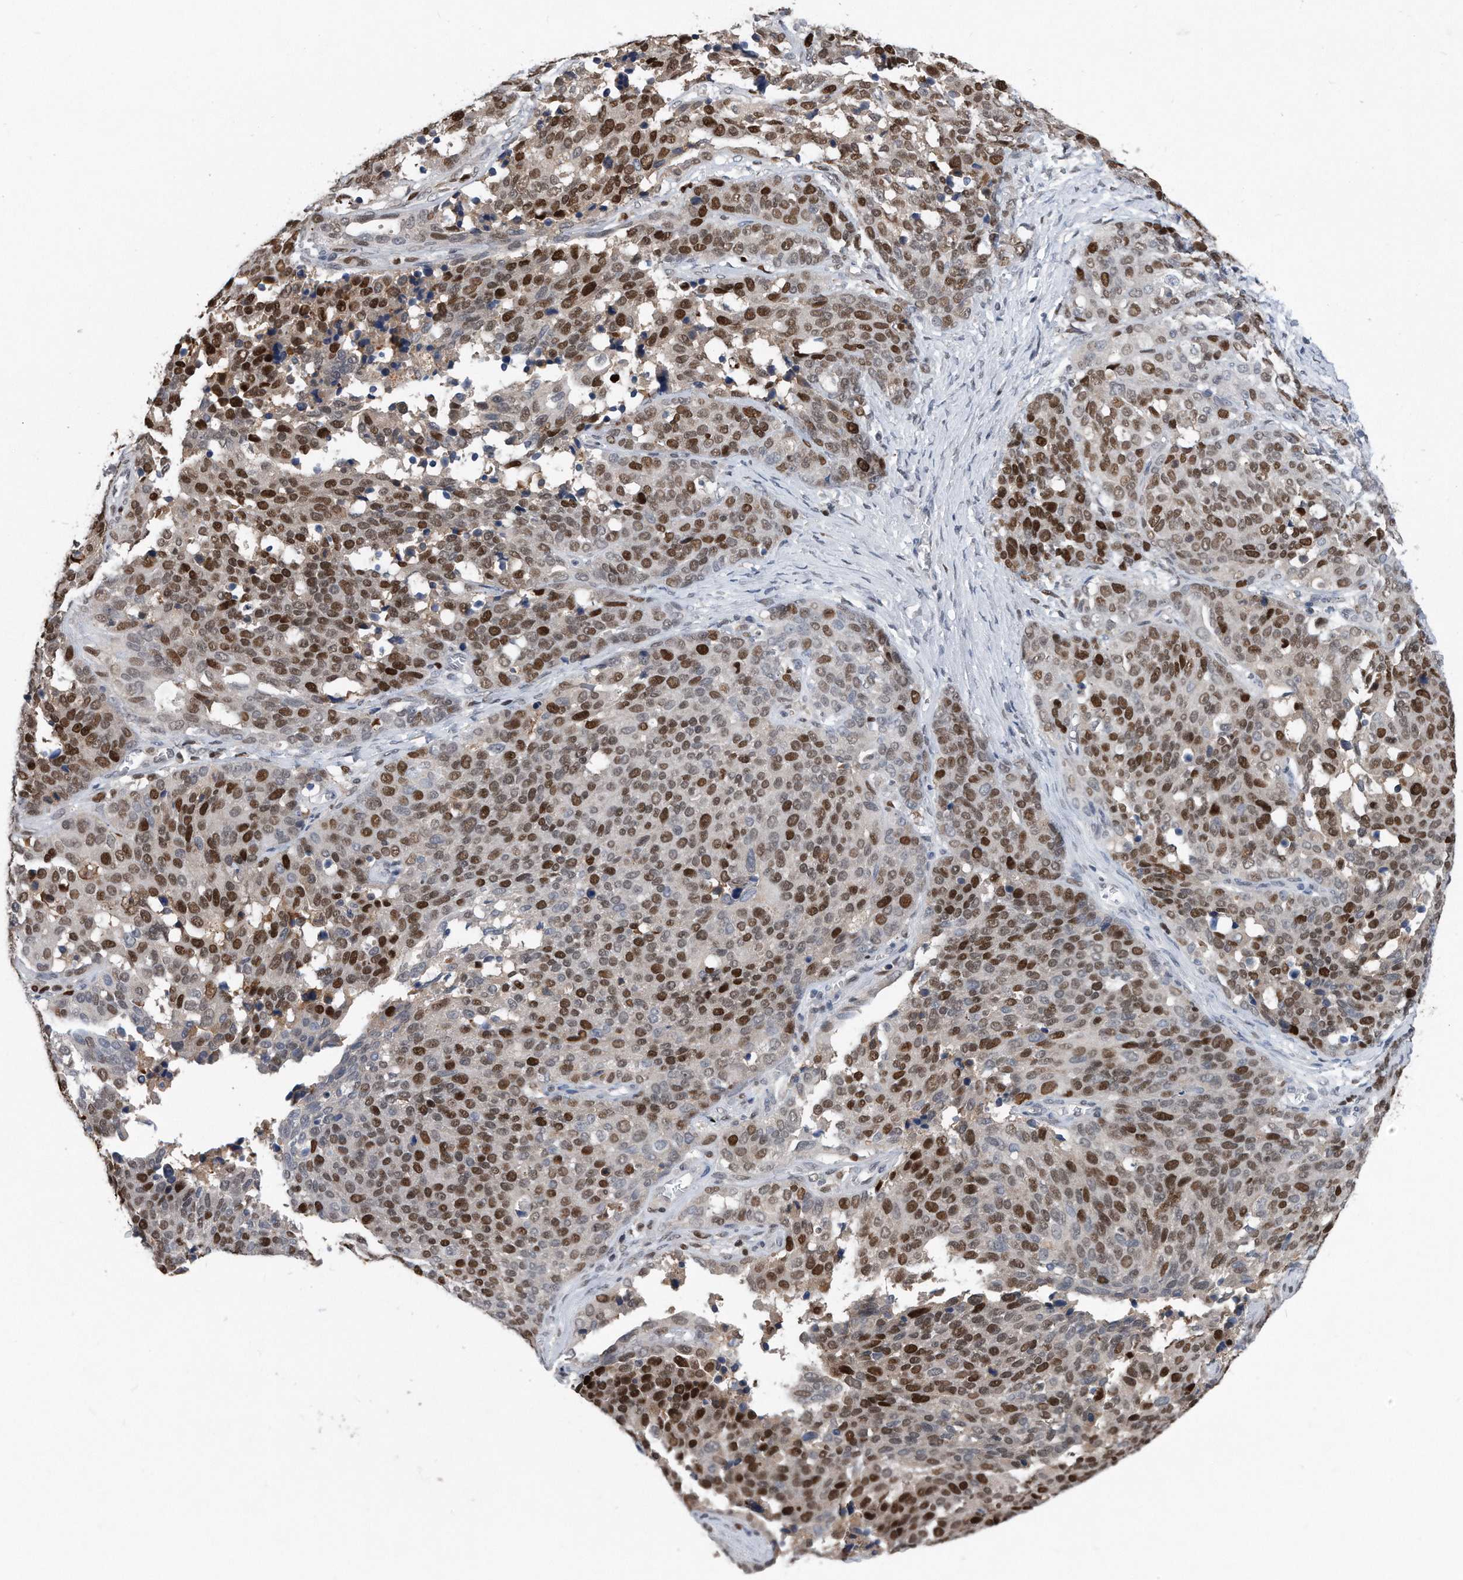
{"staining": {"intensity": "strong", "quantity": ">75%", "location": "nuclear"}, "tissue": "ovarian cancer", "cell_type": "Tumor cells", "image_type": "cancer", "snomed": [{"axis": "morphology", "description": "Cystadenocarcinoma, serous, NOS"}, {"axis": "topography", "description": "Ovary"}], "caption": "The image demonstrates staining of serous cystadenocarcinoma (ovarian), revealing strong nuclear protein staining (brown color) within tumor cells.", "gene": "PCNA", "patient": {"sex": "female", "age": 44}}